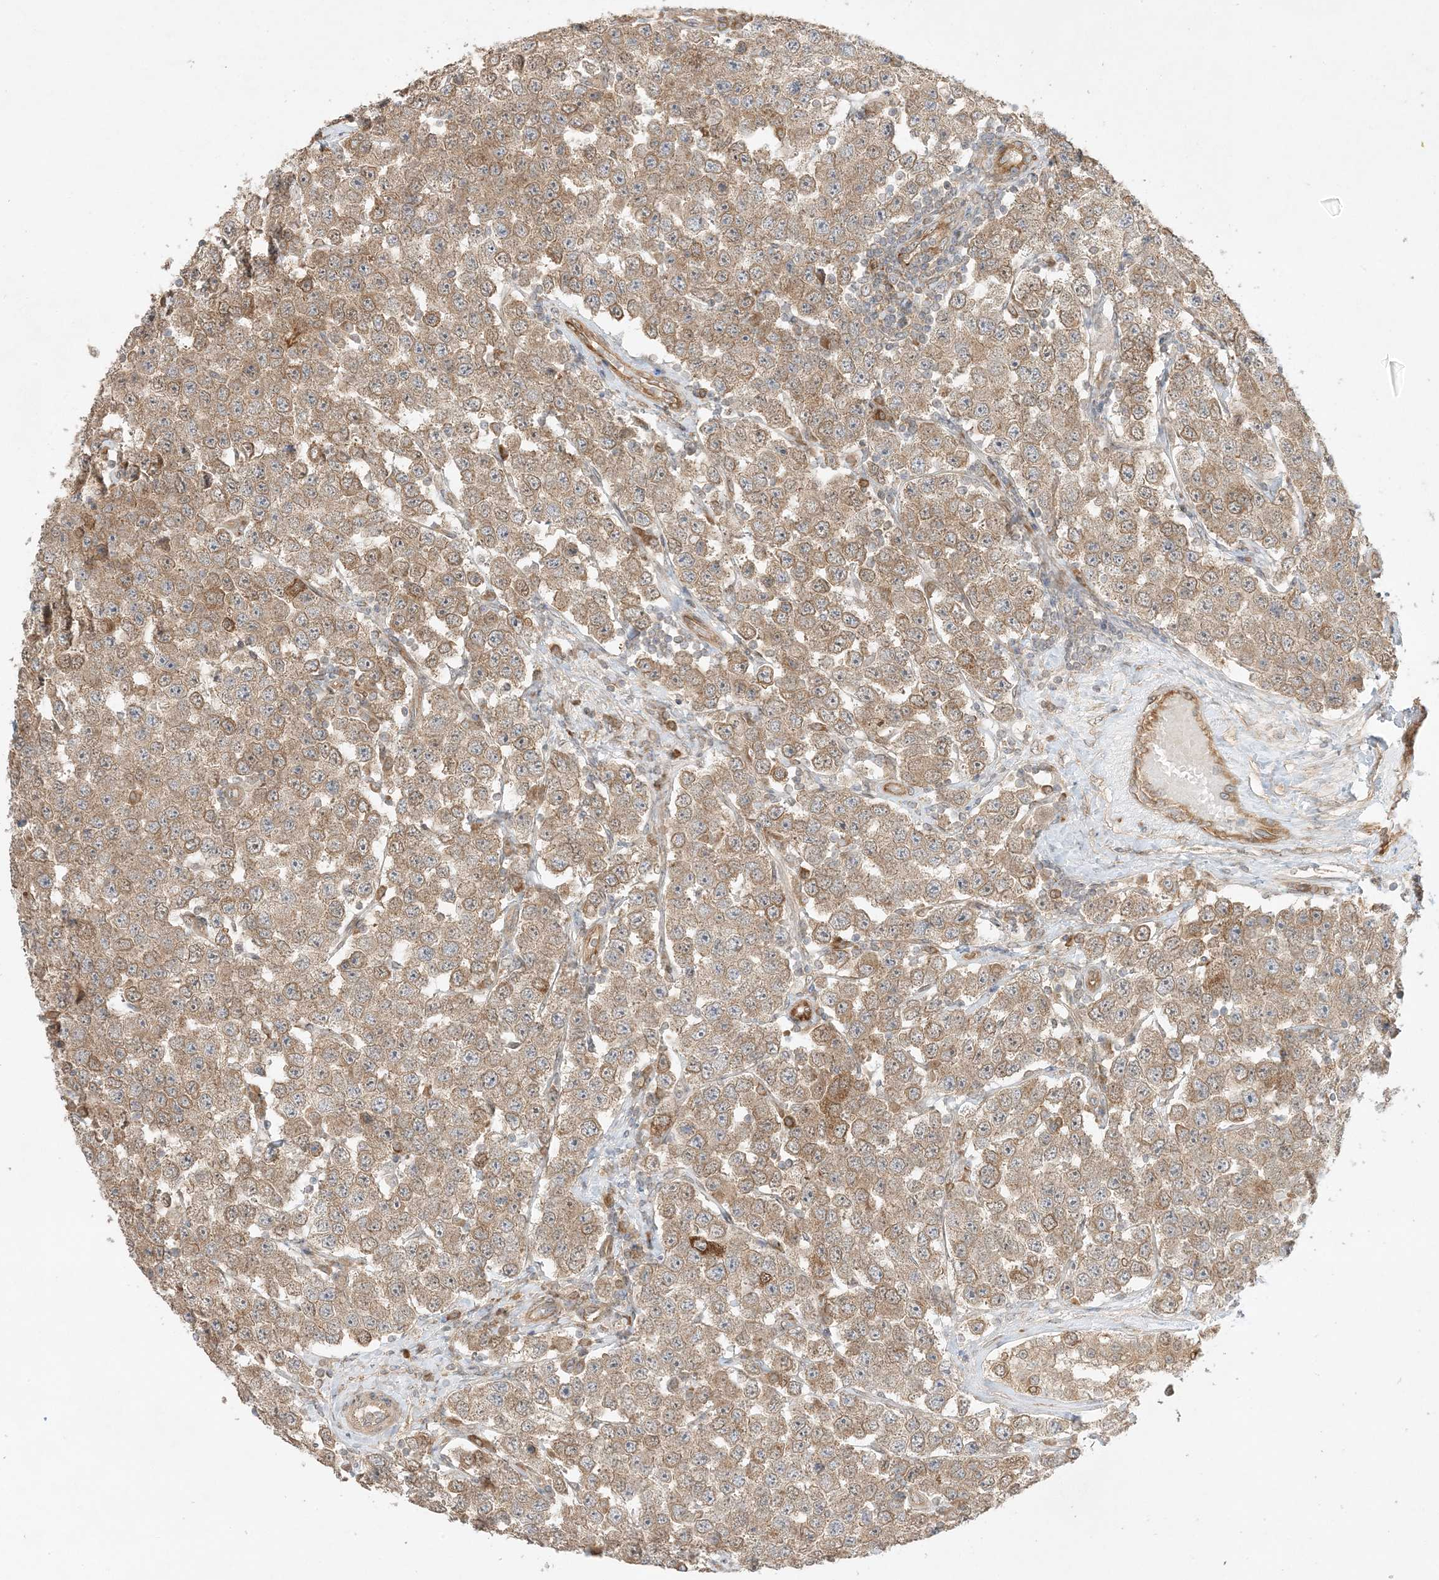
{"staining": {"intensity": "moderate", "quantity": ">75%", "location": "cytoplasmic/membranous"}, "tissue": "testis cancer", "cell_type": "Tumor cells", "image_type": "cancer", "snomed": [{"axis": "morphology", "description": "Seminoma, NOS"}, {"axis": "topography", "description": "Testis"}], "caption": "Immunohistochemical staining of human testis seminoma displays medium levels of moderate cytoplasmic/membranous protein staining in approximately >75% of tumor cells. The staining was performed using DAB (3,3'-diaminobenzidine) to visualize the protein expression in brown, while the nuclei were stained in blue with hematoxylin (Magnification: 20x).", "gene": "SCARF2", "patient": {"sex": "male", "age": 28}}